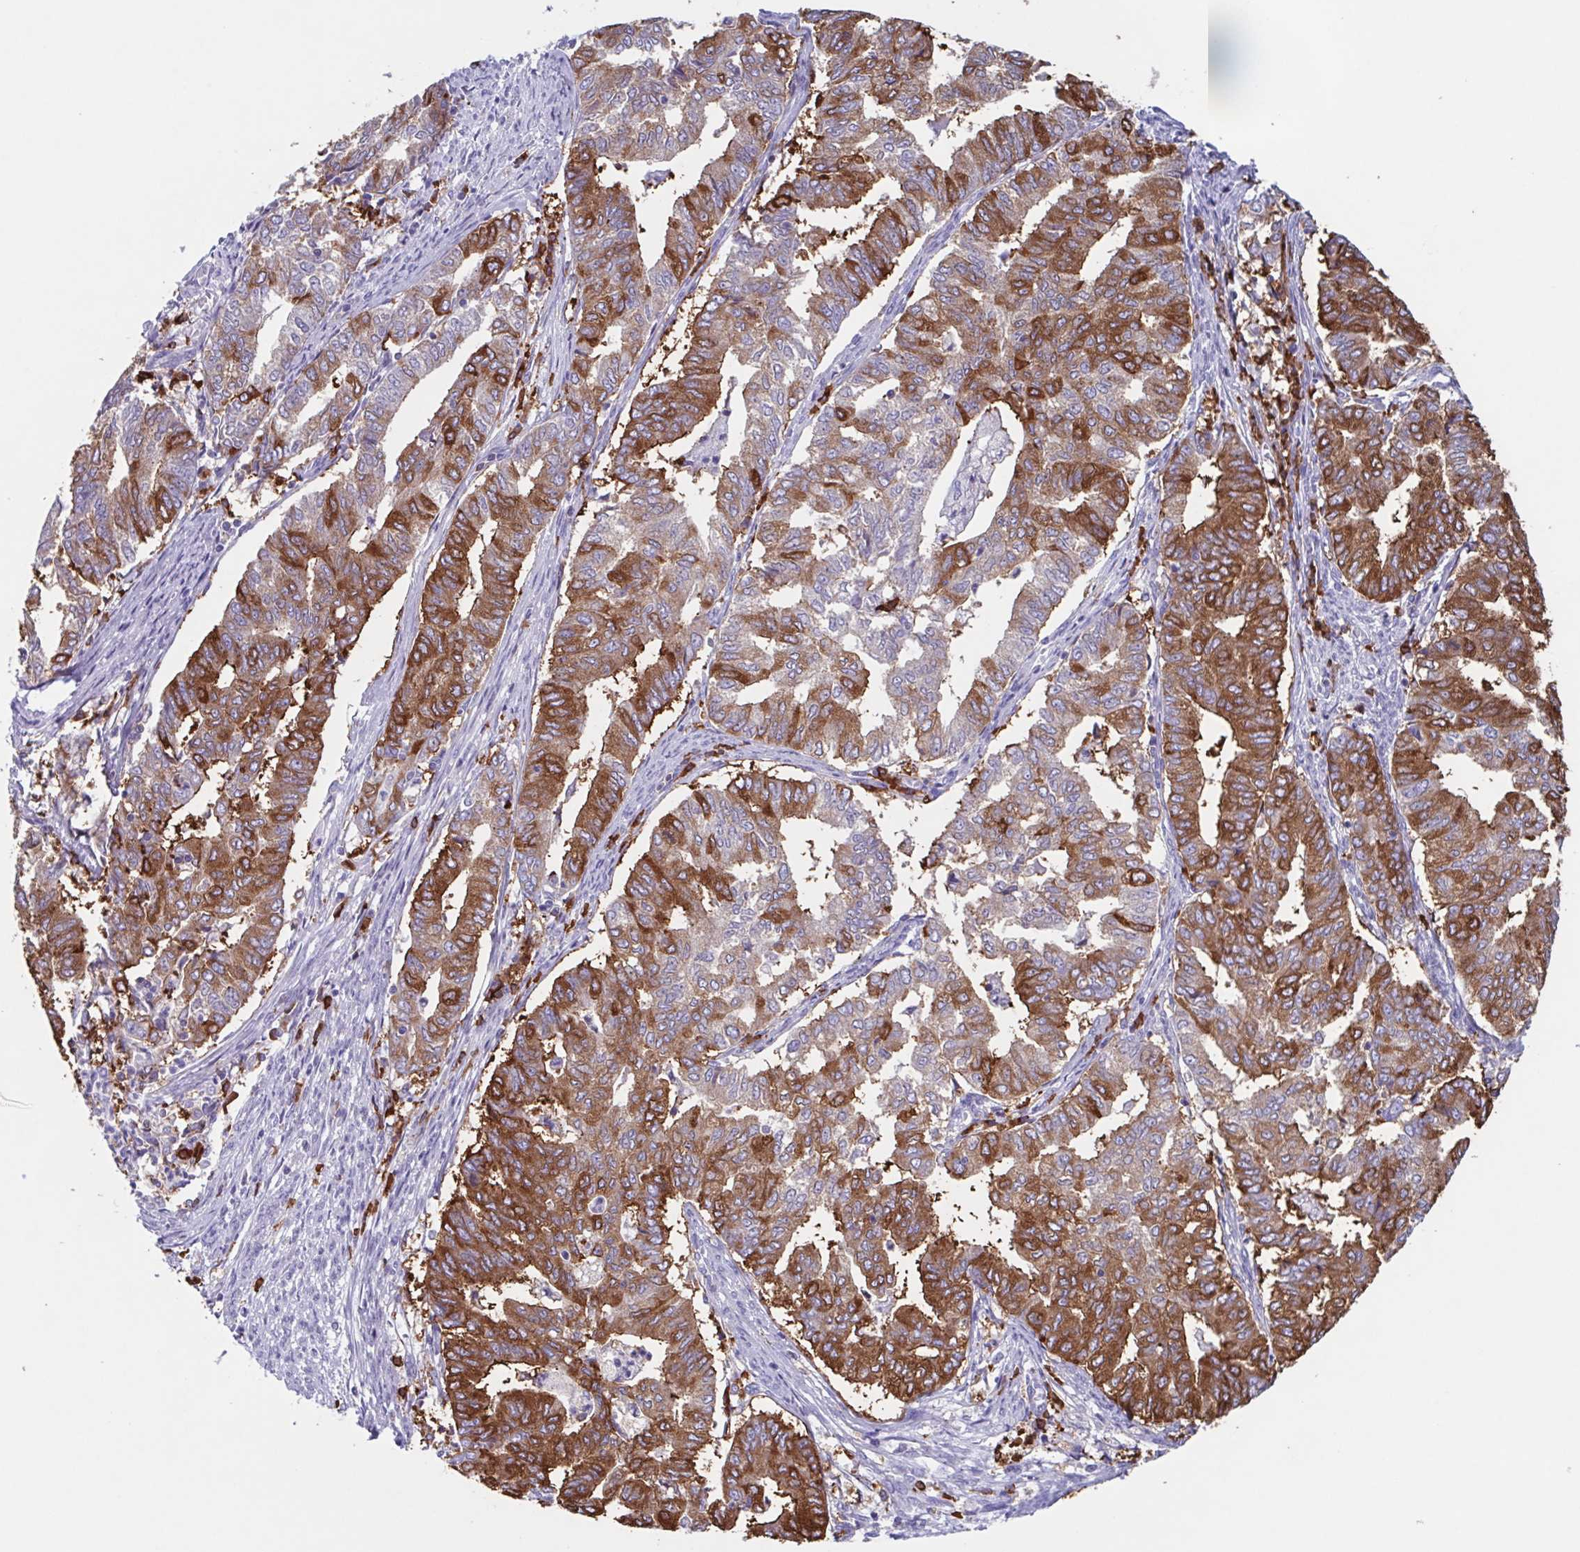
{"staining": {"intensity": "strong", "quantity": "25%-75%", "location": "cytoplasmic/membranous"}, "tissue": "endometrial cancer", "cell_type": "Tumor cells", "image_type": "cancer", "snomed": [{"axis": "morphology", "description": "Adenocarcinoma, NOS"}, {"axis": "topography", "description": "Endometrium"}], "caption": "The micrograph exhibits staining of adenocarcinoma (endometrial), revealing strong cytoplasmic/membranous protein expression (brown color) within tumor cells.", "gene": "TPD52", "patient": {"sex": "female", "age": 79}}